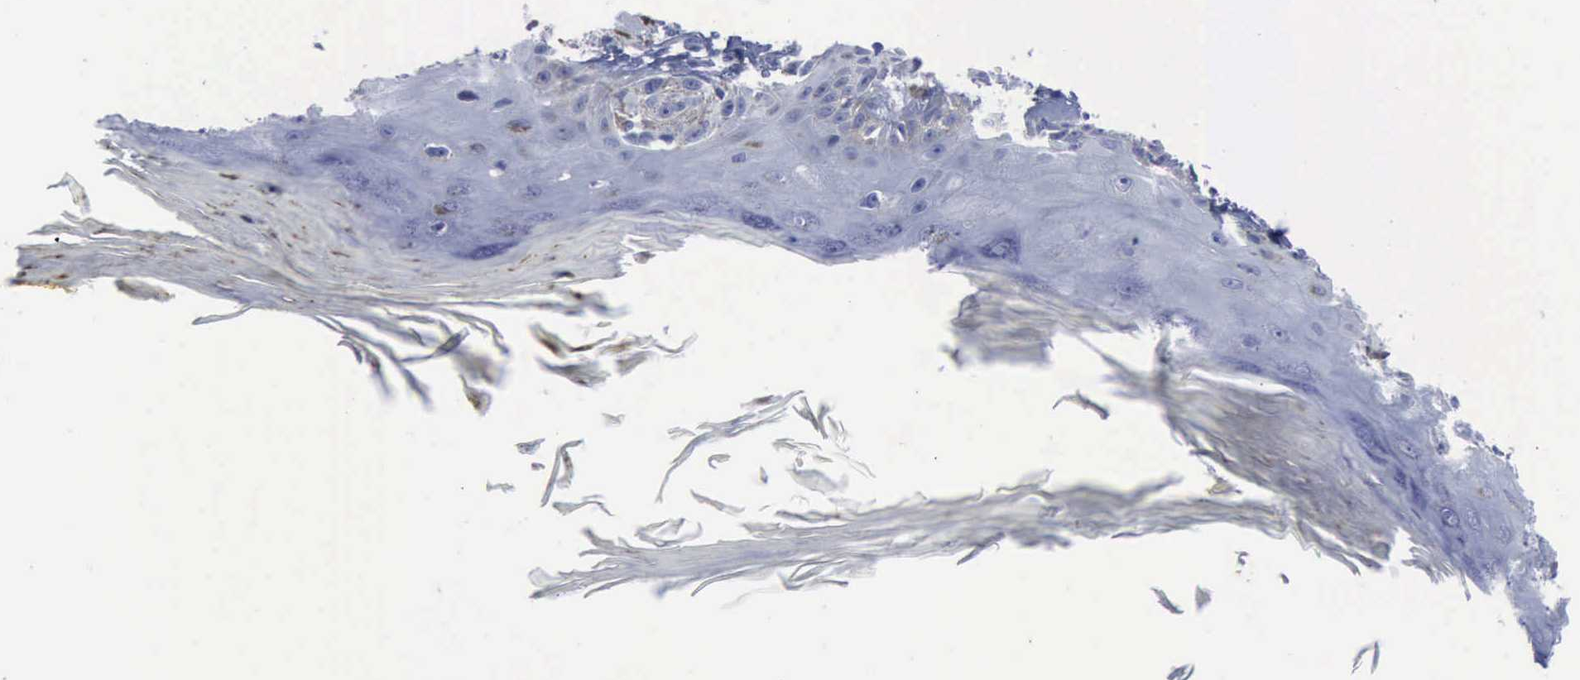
{"staining": {"intensity": "negative", "quantity": "none", "location": "none"}, "tissue": "melanoma", "cell_type": "Tumor cells", "image_type": "cancer", "snomed": [{"axis": "morphology", "description": "Malignant melanoma, NOS"}, {"axis": "topography", "description": "Skin"}], "caption": "Tumor cells are negative for brown protein staining in malignant melanoma. Nuclei are stained in blue.", "gene": "NGFR", "patient": {"sex": "male", "age": 49}}